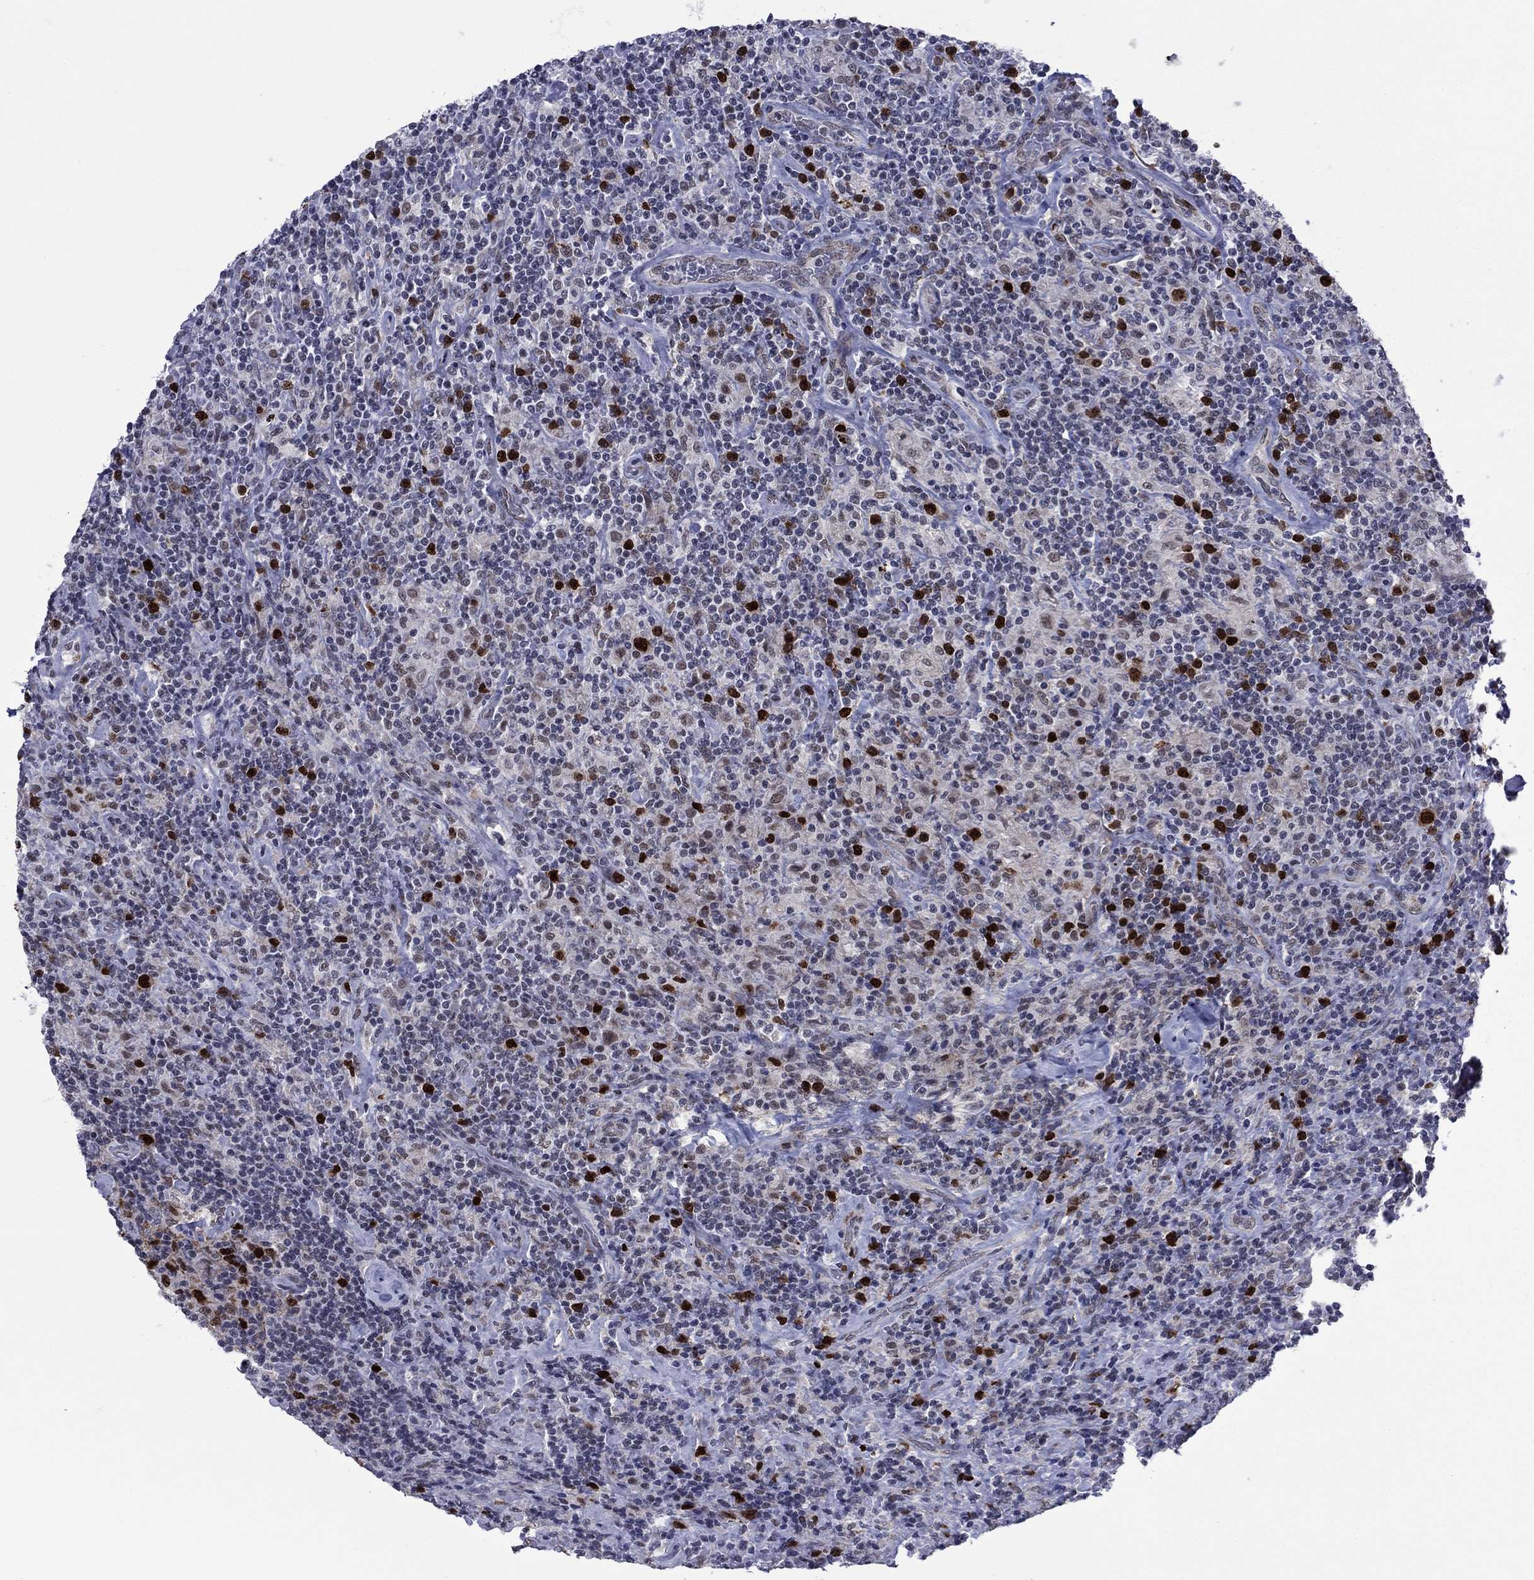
{"staining": {"intensity": "strong", "quantity": "25%-75%", "location": "nuclear"}, "tissue": "lymphoma", "cell_type": "Tumor cells", "image_type": "cancer", "snomed": [{"axis": "morphology", "description": "Hodgkin's disease, NOS"}, {"axis": "topography", "description": "Lymph node"}], "caption": "A high-resolution image shows immunohistochemistry (IHC) staining of lymphoma, which exhibits strong nuclear staining in approximately 25%-75% of tumor cells.", "gene": "CDCA5", "patient": {"sex": "male", "age": 70}}